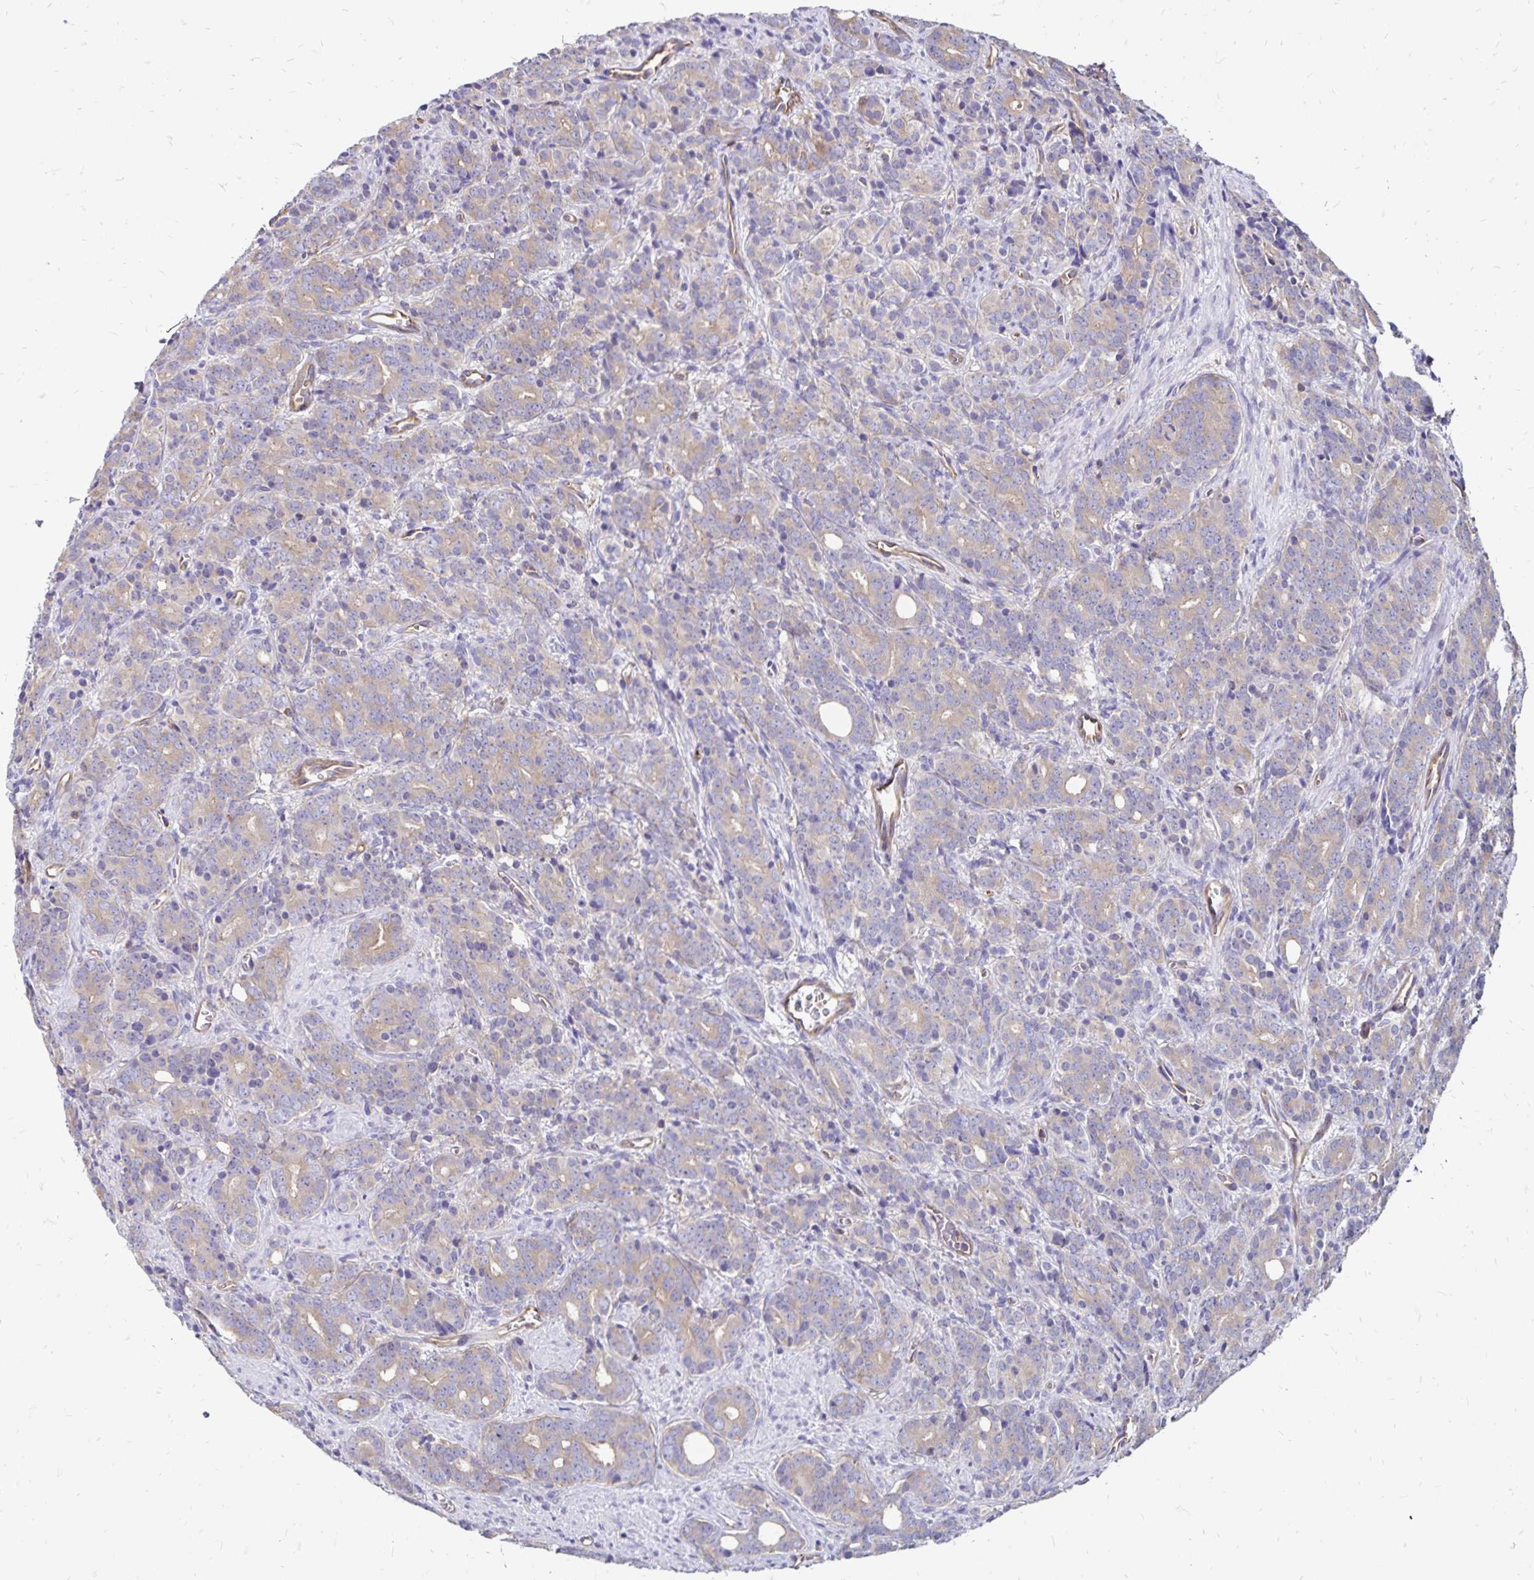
{"staining": {"intensity": "weak", "quantity": "<25%", "location": "cytoplasmic/membranous"}, "tissue": "prostate cancer", "cell_type": "Tumor cells", "image_type": "cancer", "snomed": [{"axis": "morphology", "description": "Adenocarcinoma, High grade"}, {"axis": "topography", "description": "Prostate"}], "caption": "This is an IHC micrograph of prostate cancer. There is no positivity in tumor cells.", "gene": "RPRML", "patient": {"sex": "male", "age": 84}}